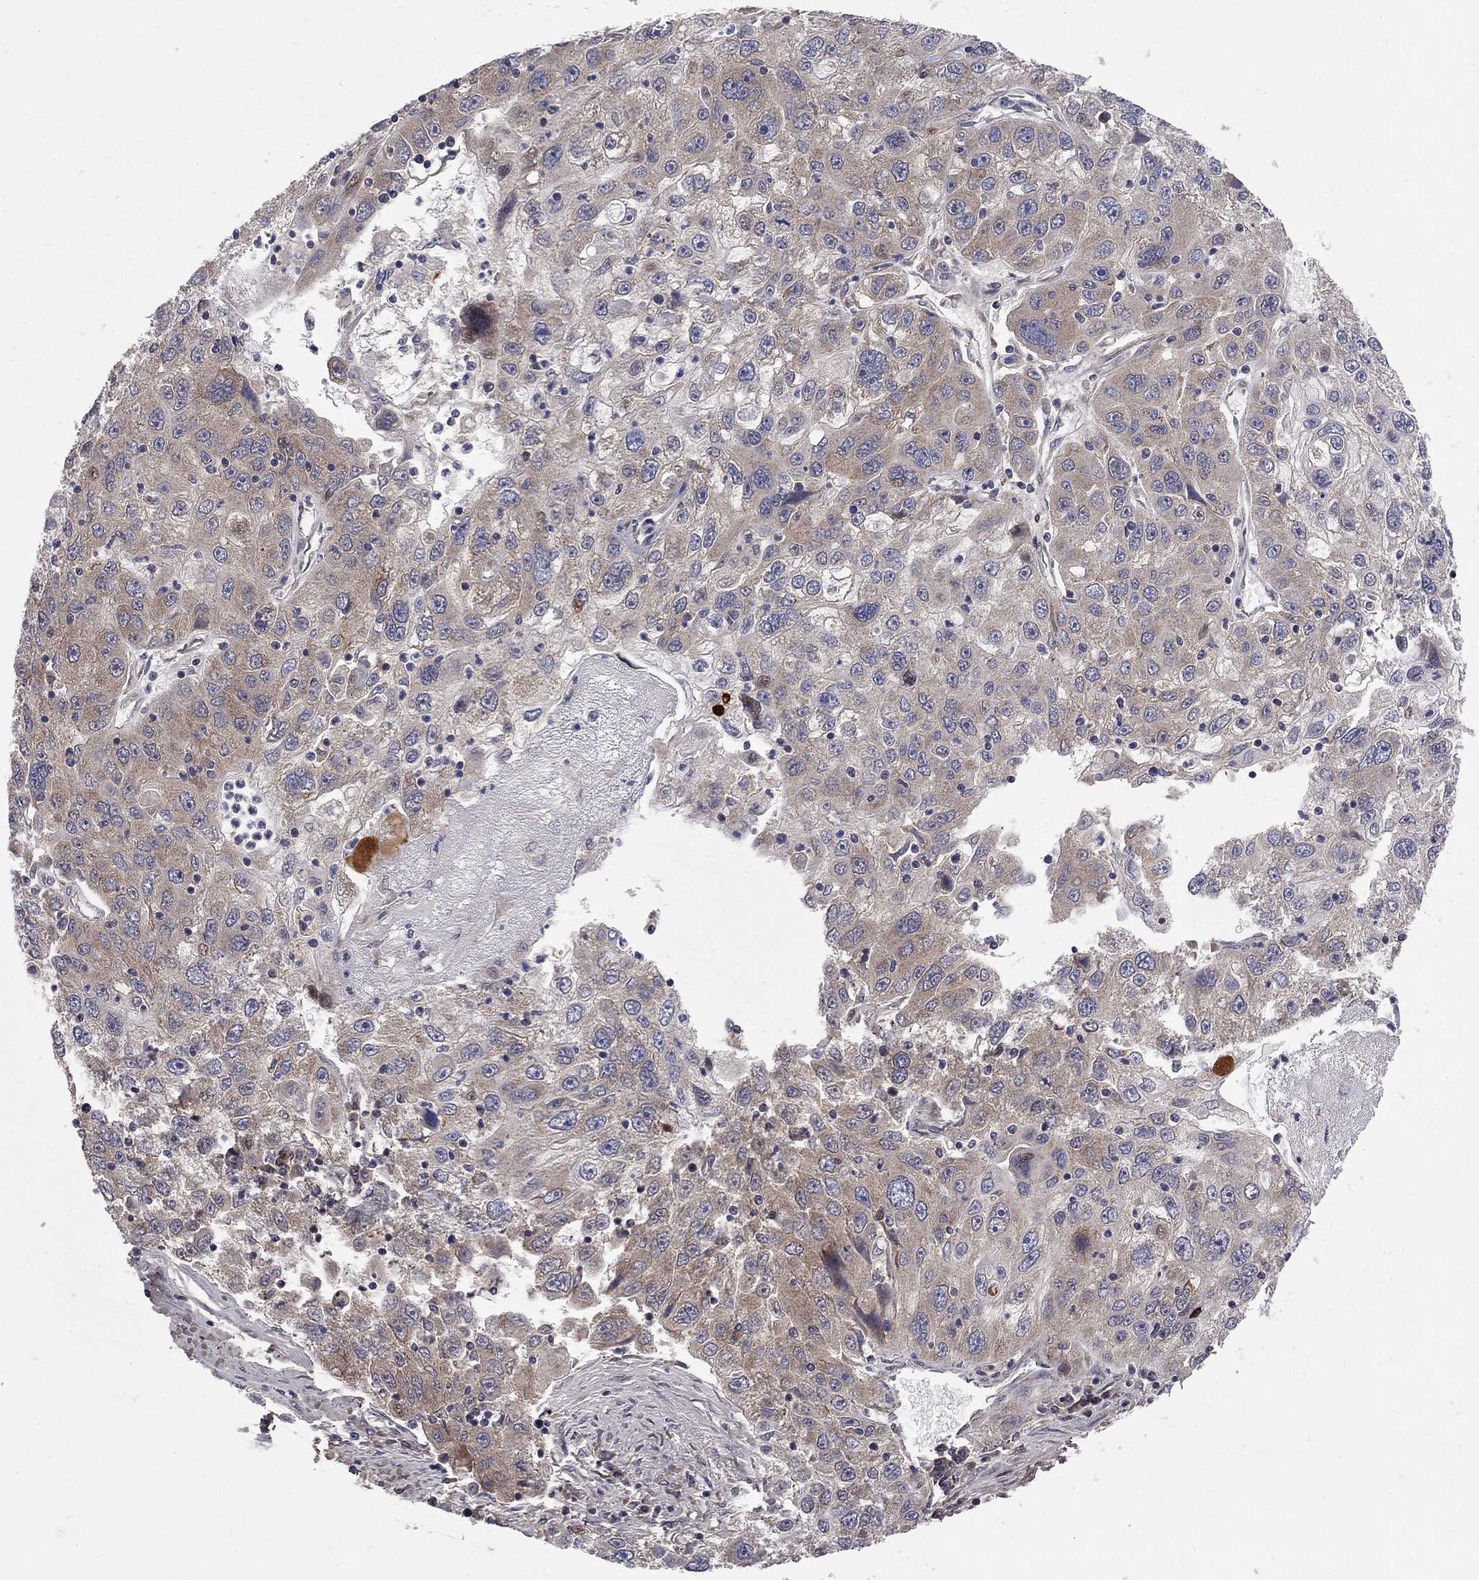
{"staining": {"intensity": "weak", "quantity": "25%-75%", "location": "cytoplasmic/membranous"}, "tissue": "stomach cancer", "cell_type": "Tumor cells", "image_type": "cancer", "snomed": [{"axis": "morphology", "description": "Adenocarcinoma, NOS"}, {"axis": "topography", "description": "Stomach"}], "caption": "Immunohistochemical staining of adenocarcinoma (stomach) reveals low levels of weak cytoplasmic/membranous protein positivity in about 25%-75% of tumor cells.", "gene": "CNOT11", "patient": {"sex": "male", "age": 56}}